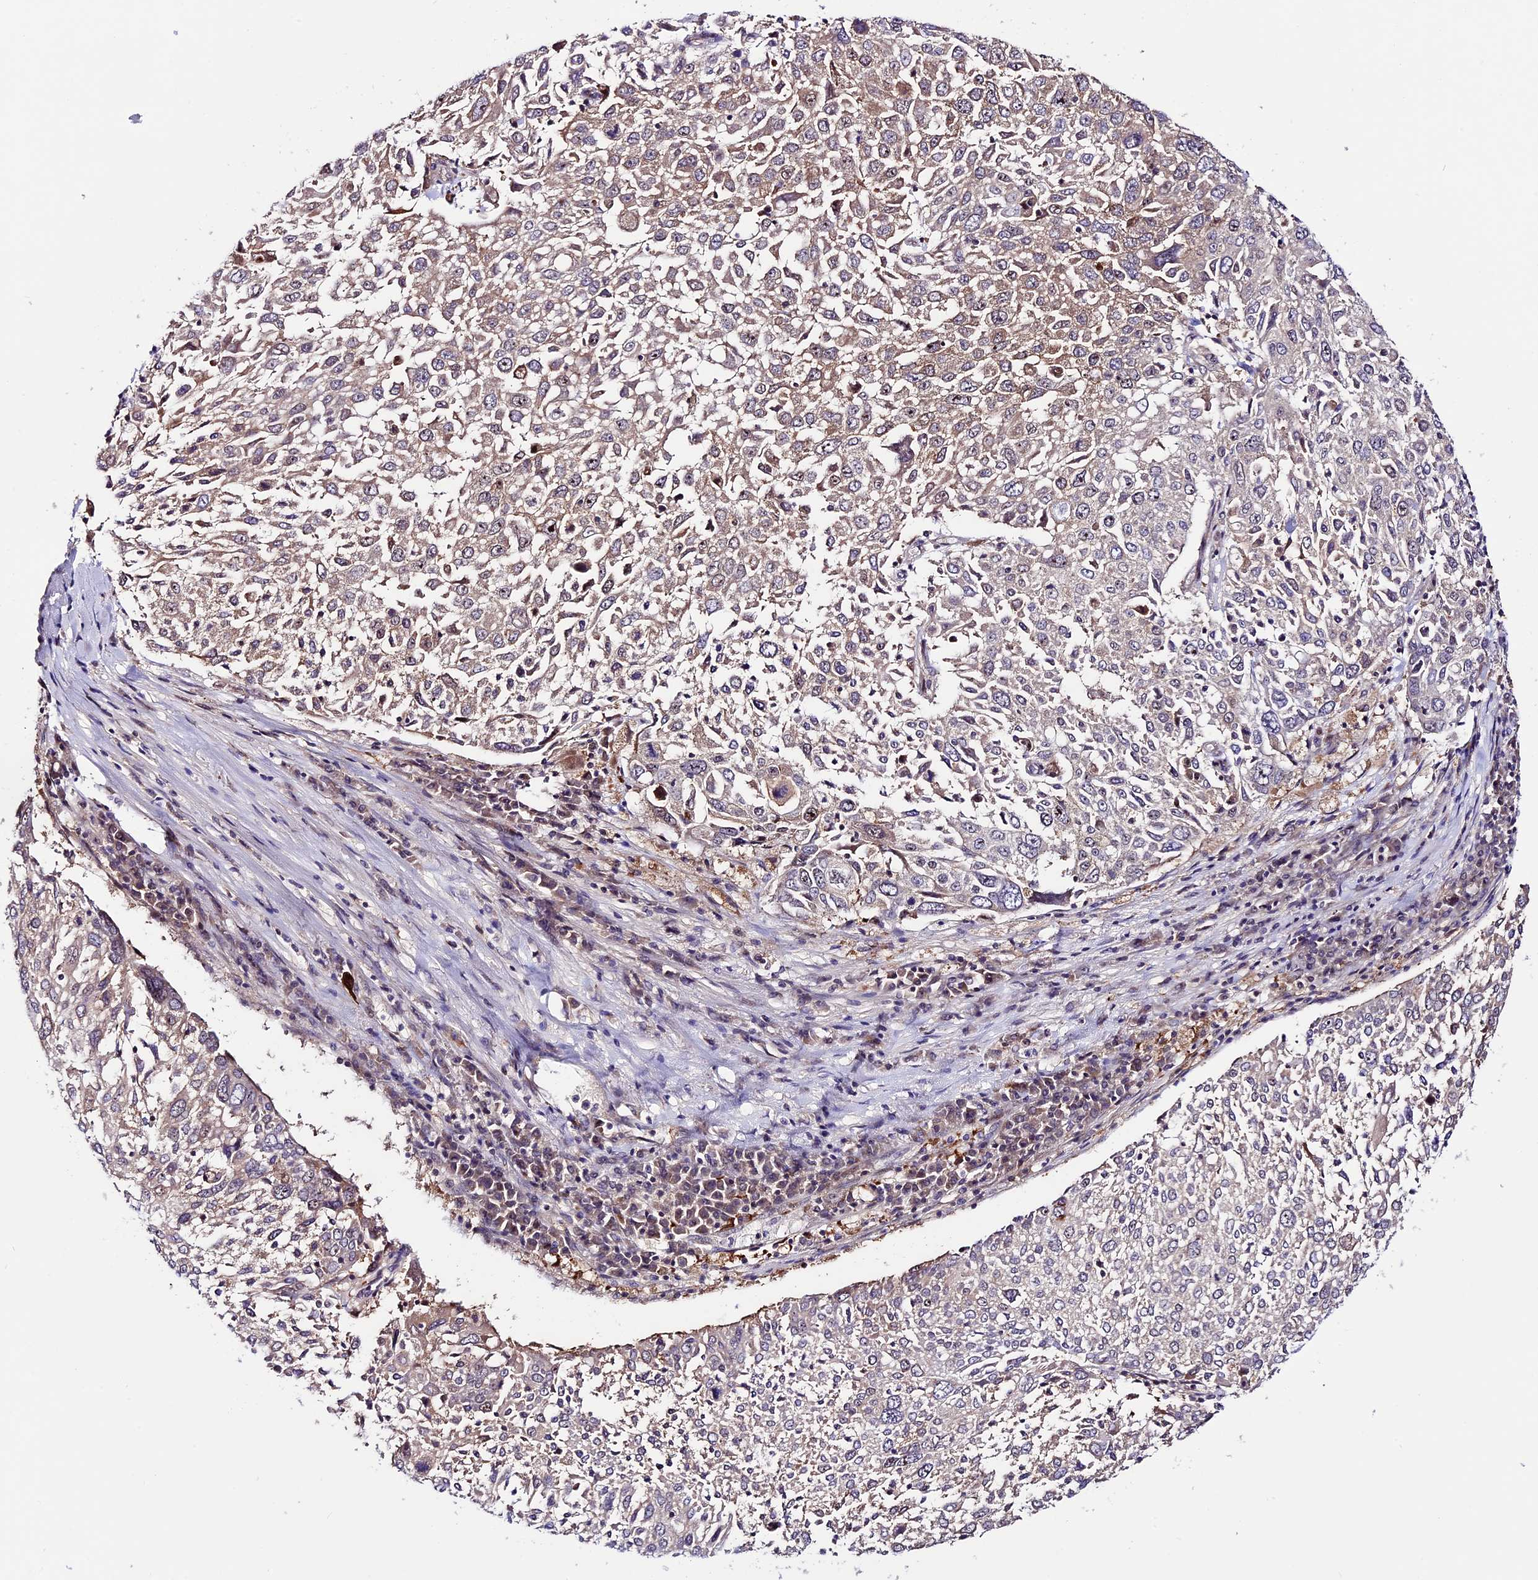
{"staining": {"intensity": "moderate", "quantity": "<25%", "location": "cytoplasmic/membranous"}, "tissue": "lung cancer", "cell_type": "Tumor cells", "image_type": "cancer", "snomed": [{"axis": "morphology", "description": "Squamous cell carcinoma, NOS"}, {"axis": "topography", "description": "Lung"}], "caption": "A brown stain shows moderate cytoplasmic/membranous positivity of a protein in human lung cancer (squamous cell carcinoma) tumor cells. Using DAB (3,3'-diaminobenzidine) (brown) and hematoxylin (blue) stains, captured at high magnification using brightfield microscopy.", "gene": "XKR7", "patient": {"sex": "male", "age": 65}}